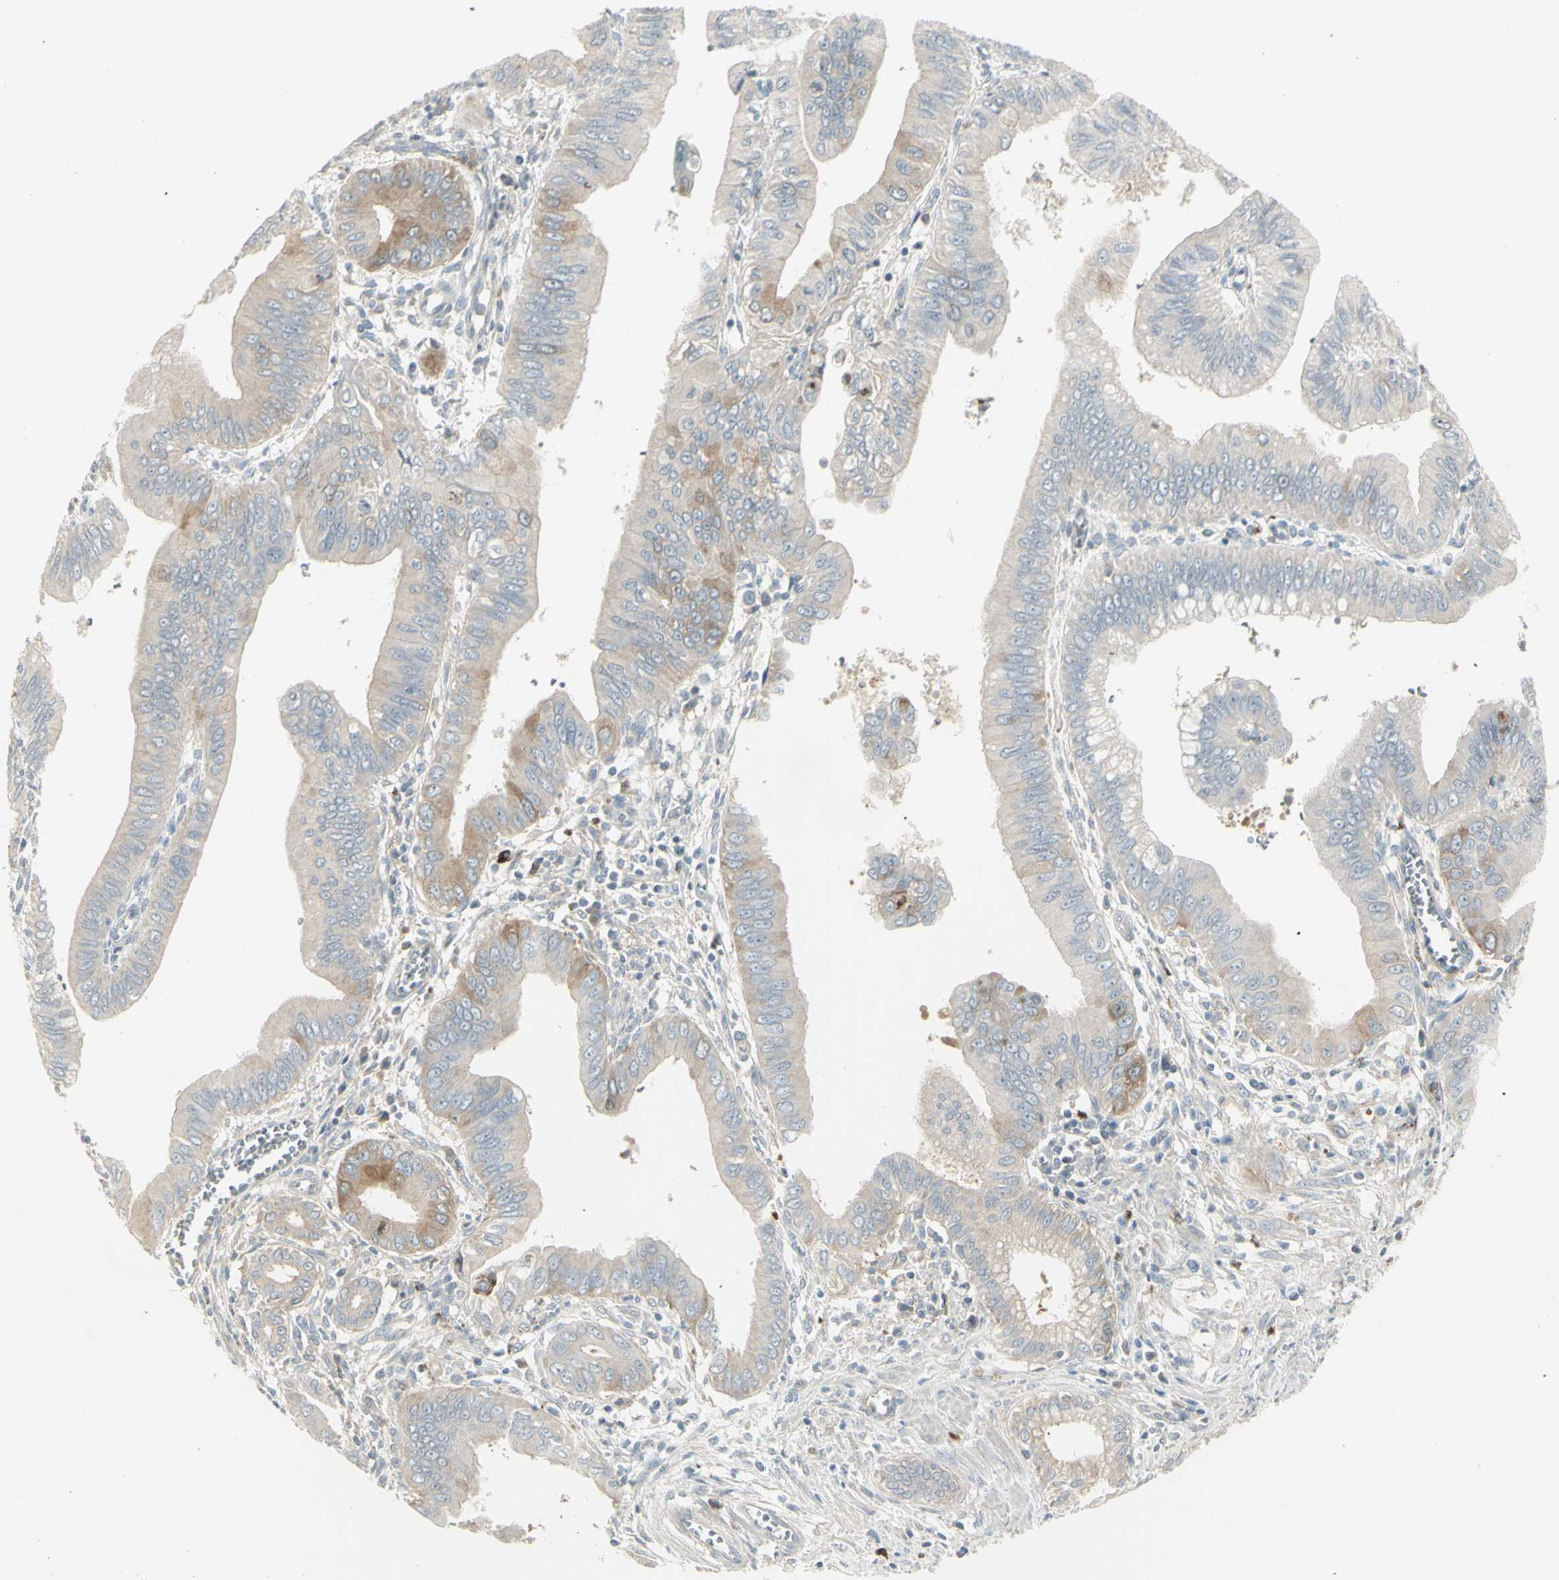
{"staining": {"intensity": "moderate", "quantity": "<25%", "location": "cytoplasmic/membranous"}, "tissue": "pancreatic cancer", "cell_type": "Tumor cells", "image_type": "cancer", "snomed": [{"axis": "morphology", "description": "Normal tissue, NOS"}, {"axis": "topography", "description": "Lymph node"}], "caption": "This image displays pancreatic cancer stained with immunohistochemistry (IHC) to label a protein in brown. The cytoplasmic/membranous of tumor cells show moderate positivity for the protein. Nuclei are counter-stained blue.", "gene": "CCNB2", "patient": {"sex": "male", "age": 50}}